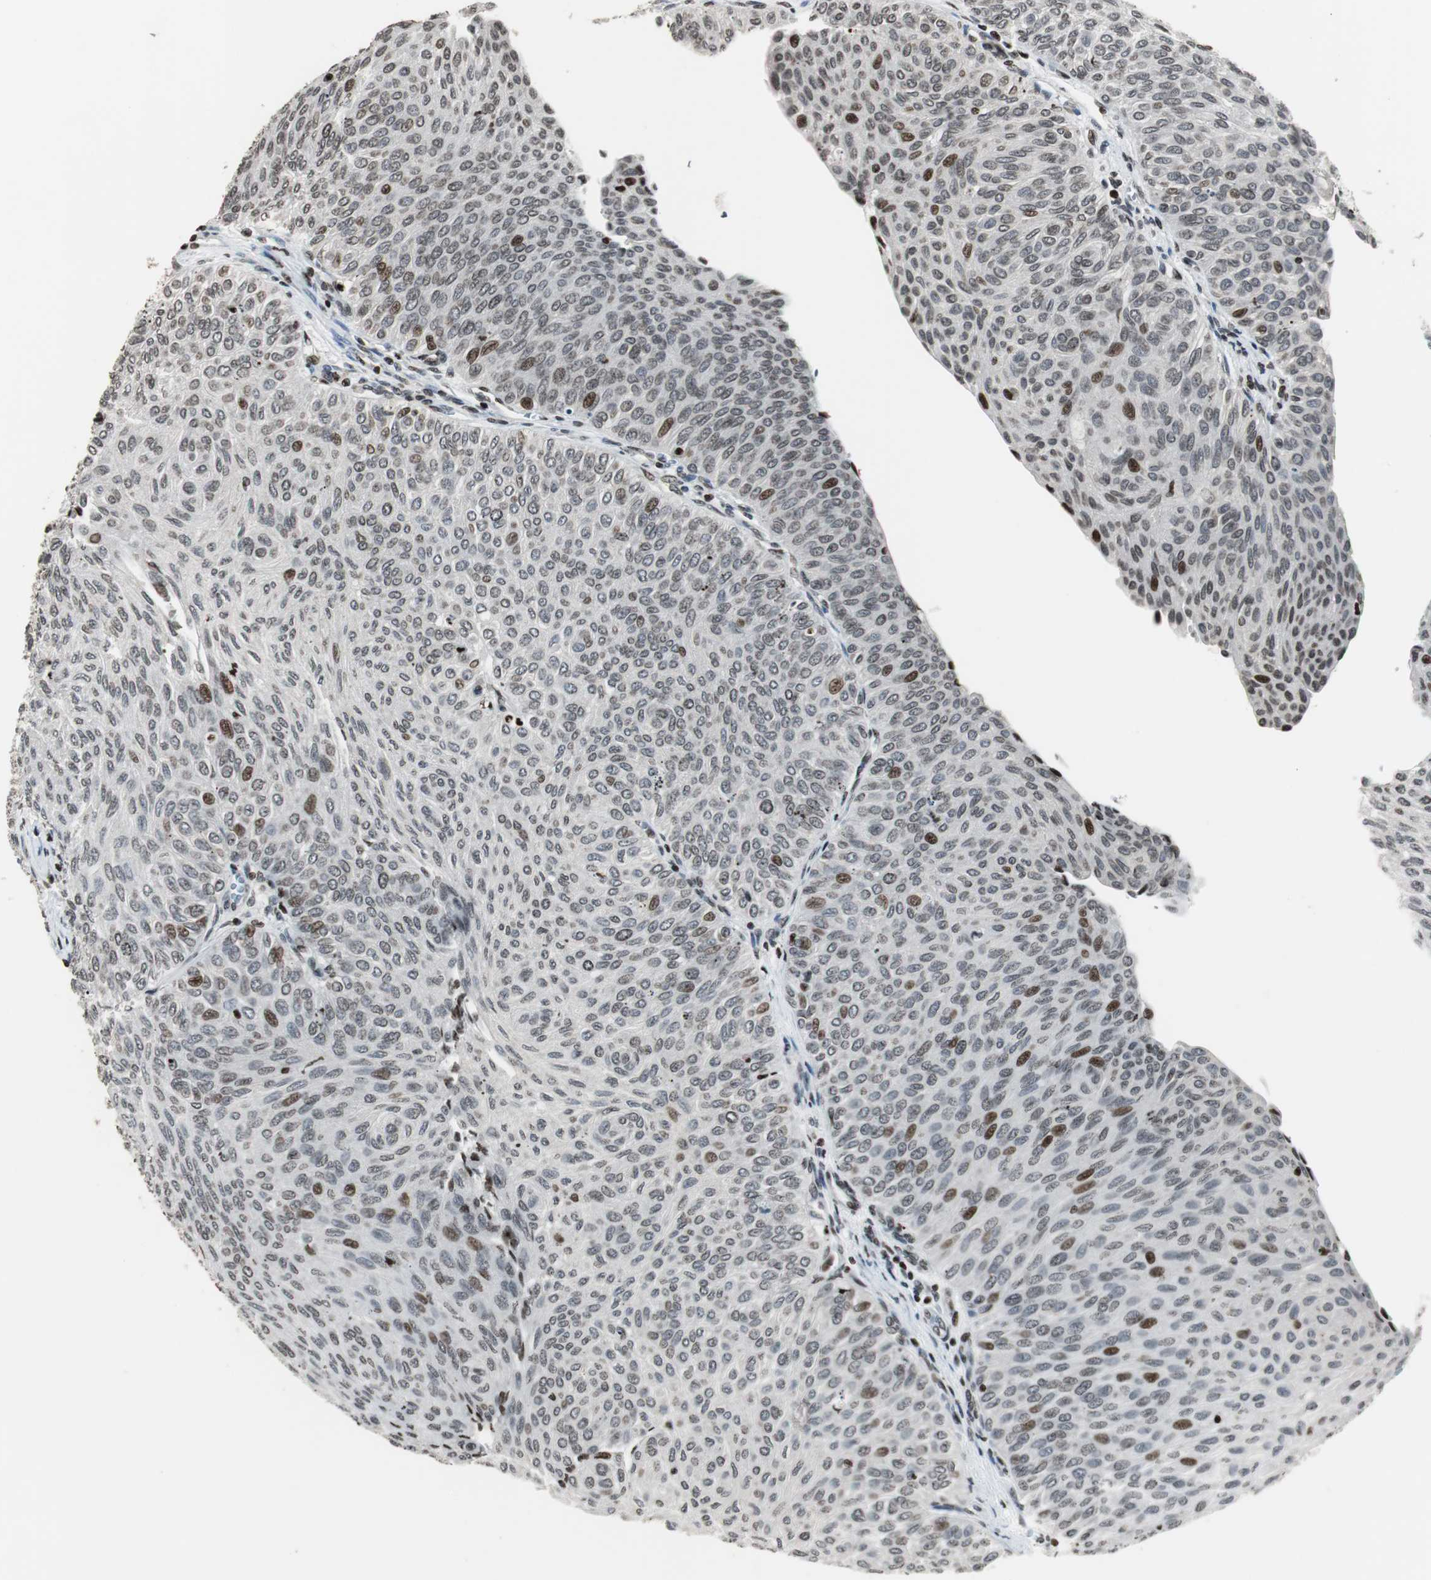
{"staining": {"intensity": "strong", "quantity": "<25%", "location": "nuclear"}, "tissue": "urothelial cancer", "cell_type": "Tumor cells", "image_type": "cancer", "snomed": [{"axis": "morphology", "description": "Urothelial carcinoma, Low grade"}, {"axis": "topography", "description": "Urinary bladder"}], "caption": "Immunohistochemical staining of human urothelial cancer demonstrates medium levels of strong nuclear expression in about <25% of tumor cells. Nuclei are stained in blue.", "gene": "PAXIP1", "patient": {"sex": "male", "age": 78}}